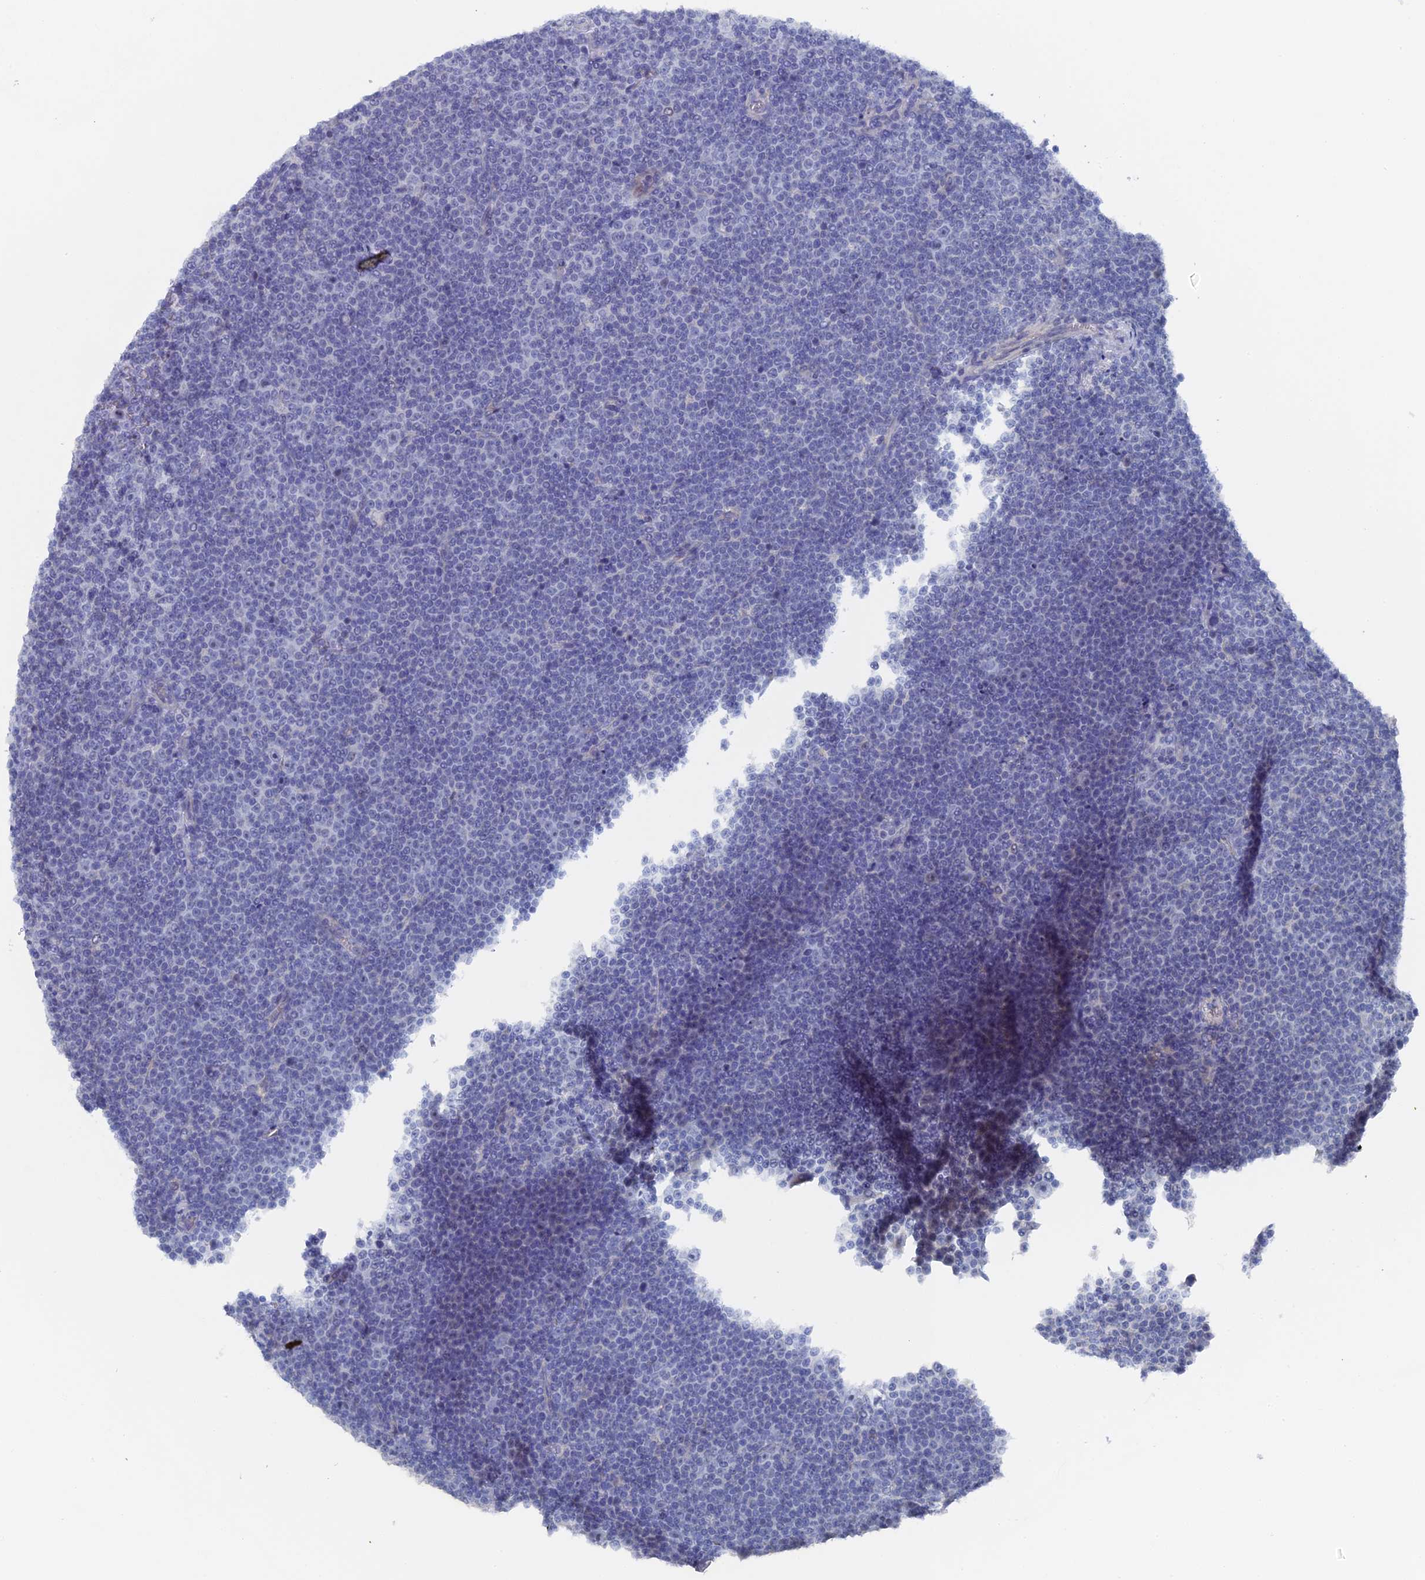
{"staining": {"intensity": "negative", "quantity": "none", "location": "none"}, "tissue": "lymphoma", "cell_type": "Tumor cells", "image_type": "cancer", "snomed": [{"axis": "morphology", "description": "Malignant lymphoma, non-Hodgkin's type, Low grade"}, {"axis": "topography", "description": "Lymph node"}], "caption": "The immunohistochemistry (IHC) image has no significant positivity in tumor cells of lymphoma tissue. (Immunohistochemistry, brightfield microscopy, high magnification).", "gene": "SRFBP1", "patient": {"sex": "female", "age": 67}}